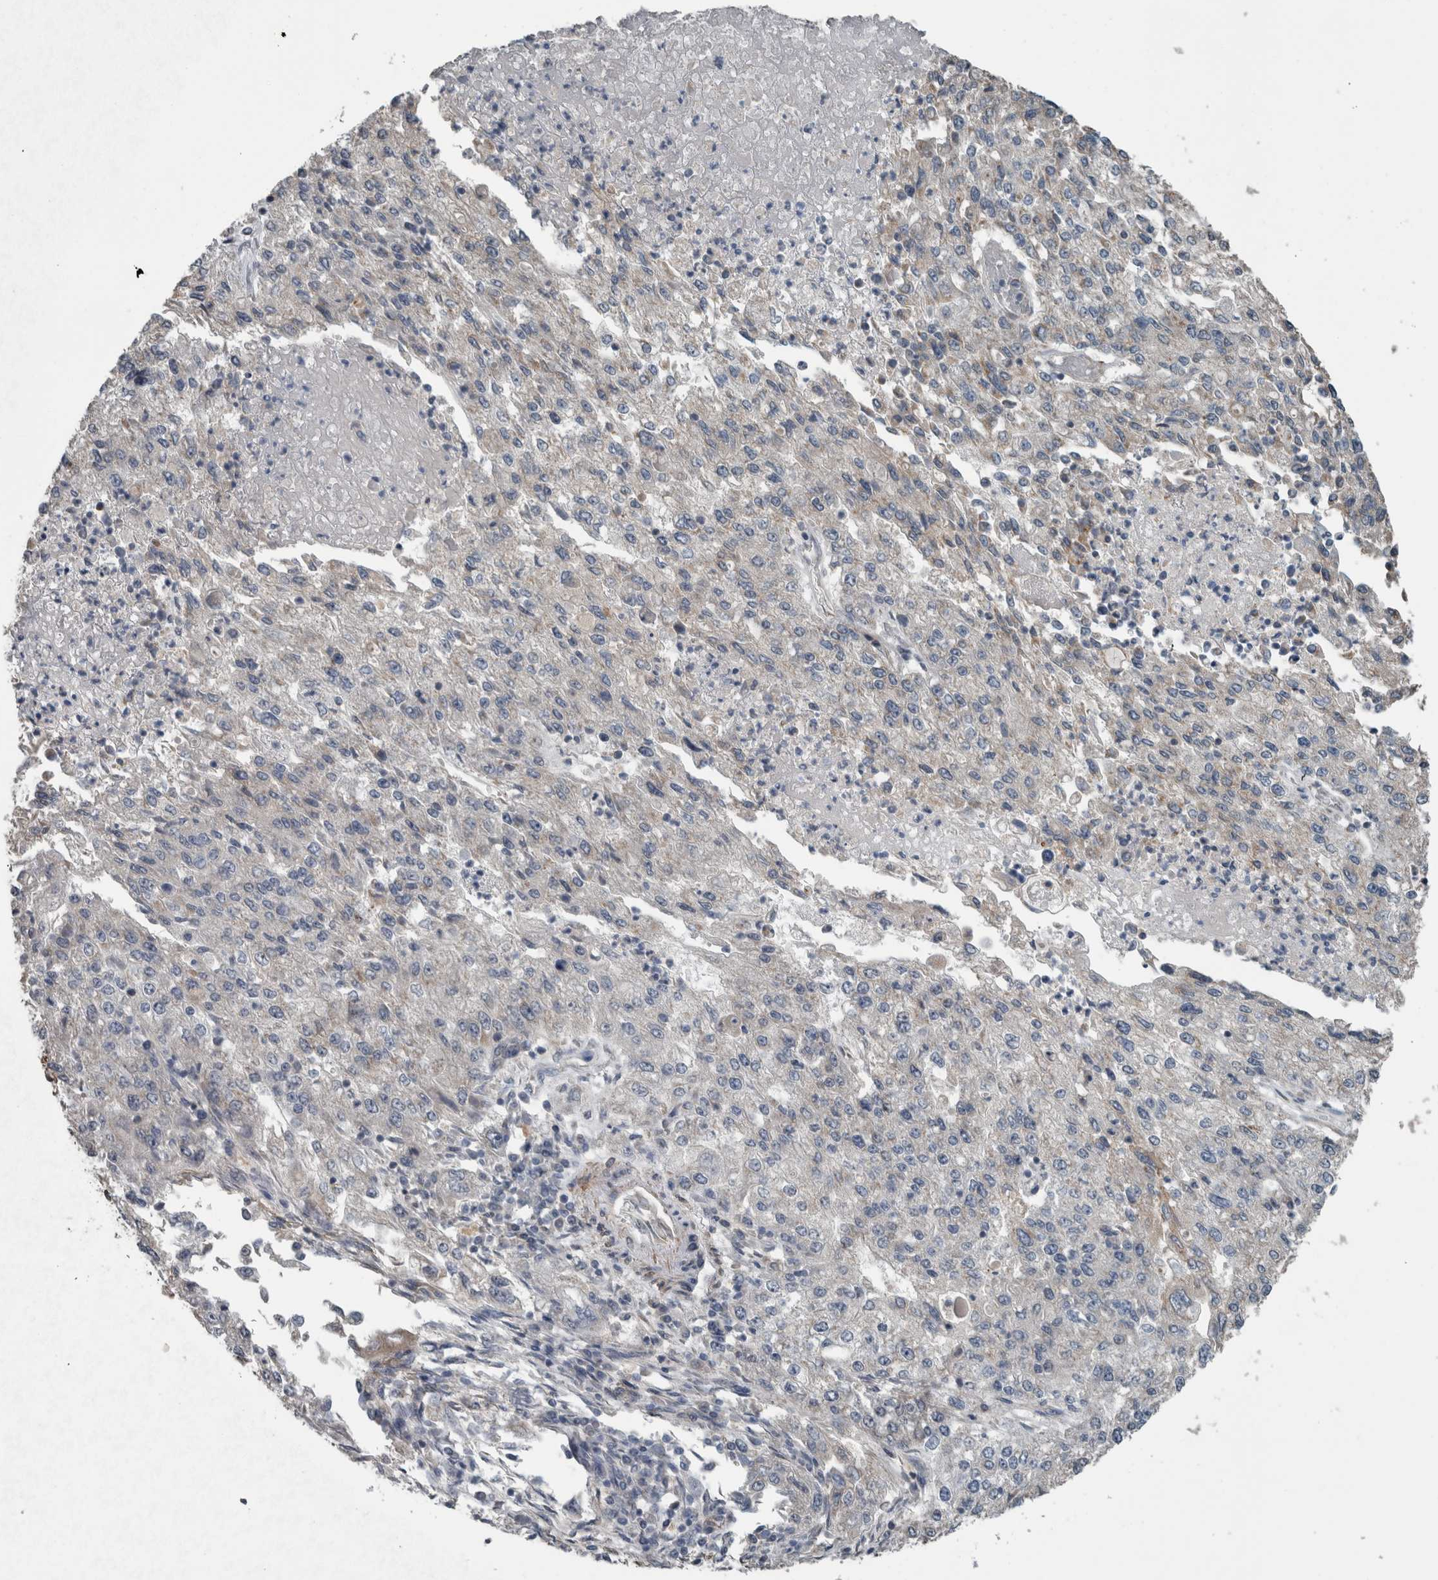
{"staining": {"intensity": "weak", "quantity": "<25%", "location": "cytoplasmic/membranous"}, "tissue": "endometrial cancer", "cell_type": "Tumor cells", "image_type": "cancer", "snomed": [{"axis": "morphology", "description": "Adenocarcinoma, NOS"}, {"axis": "topography", "description": "Endometrium"}], "caption": "This is an immunohistochemistry micrograph of human endometrial adenocarcinoma. There is no staining in tumor cells.", "gene": "ARMC1", "patient": {"sex": "female", "age": 49}}